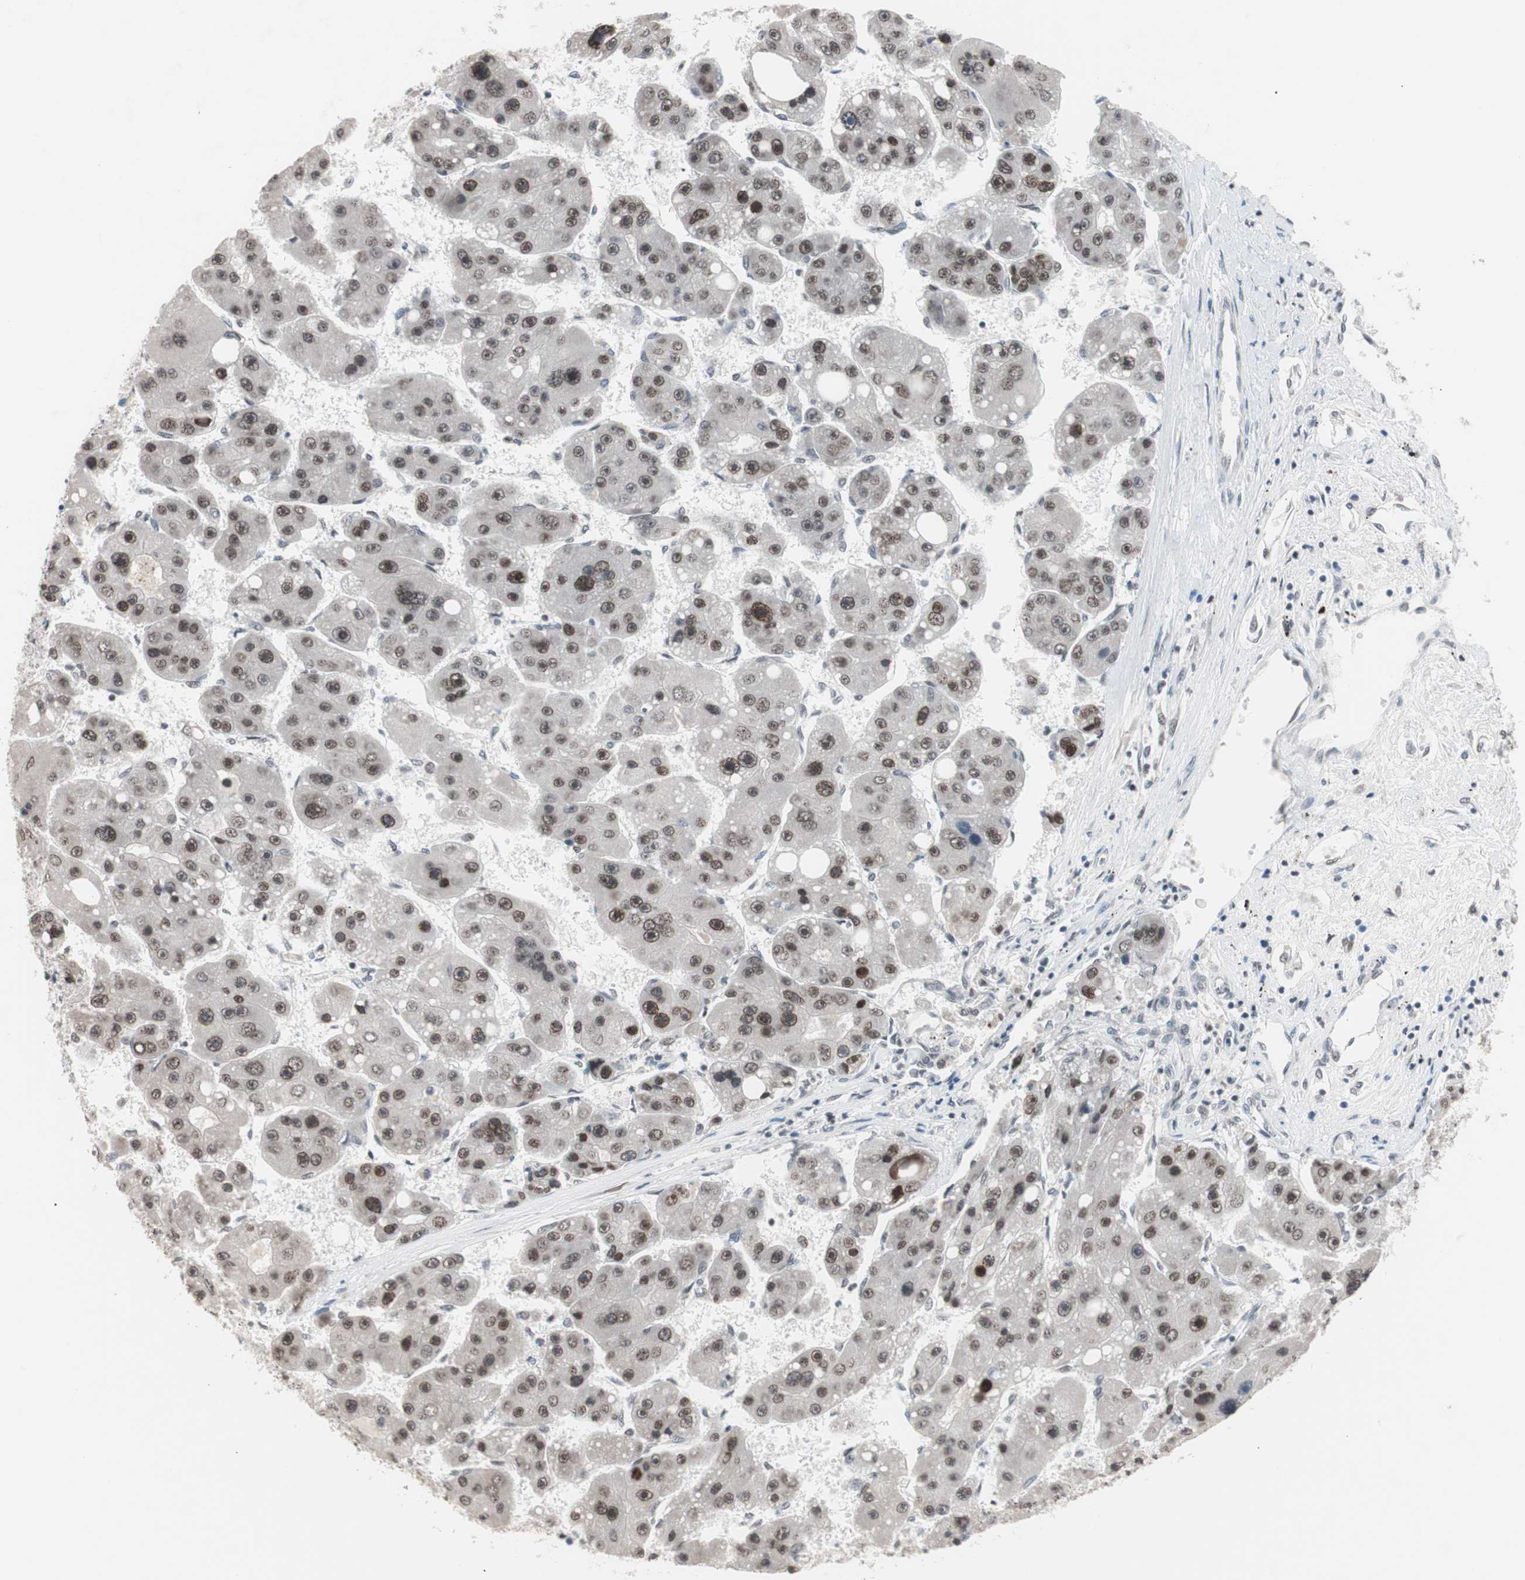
{"staining": {"intensity": "moderate", "quantity": "25%-75%", "location": "nuclear"}, "tissue": "liver cancer", "cell_type": "Tumor cells", "image_type": "cancer", "snomed": [{"axis": "morphology", "description": "Carcinoma, Hepatocellular, NOS"}, {"axis": "topography", "description": "Liver"}], "caption": "Immunohistochemical staining of human hepatocellular carcinoma (liver) shows medium levels of moderate nuclear protein expression in approximately 25%-75% of tumor cells. (DAB (3,3'-diaminobenzidine) = brown stain, brightfield microscopy at high magnification).", "gene": "LIG3", "patient": {"sex": "female", "age": 61}}